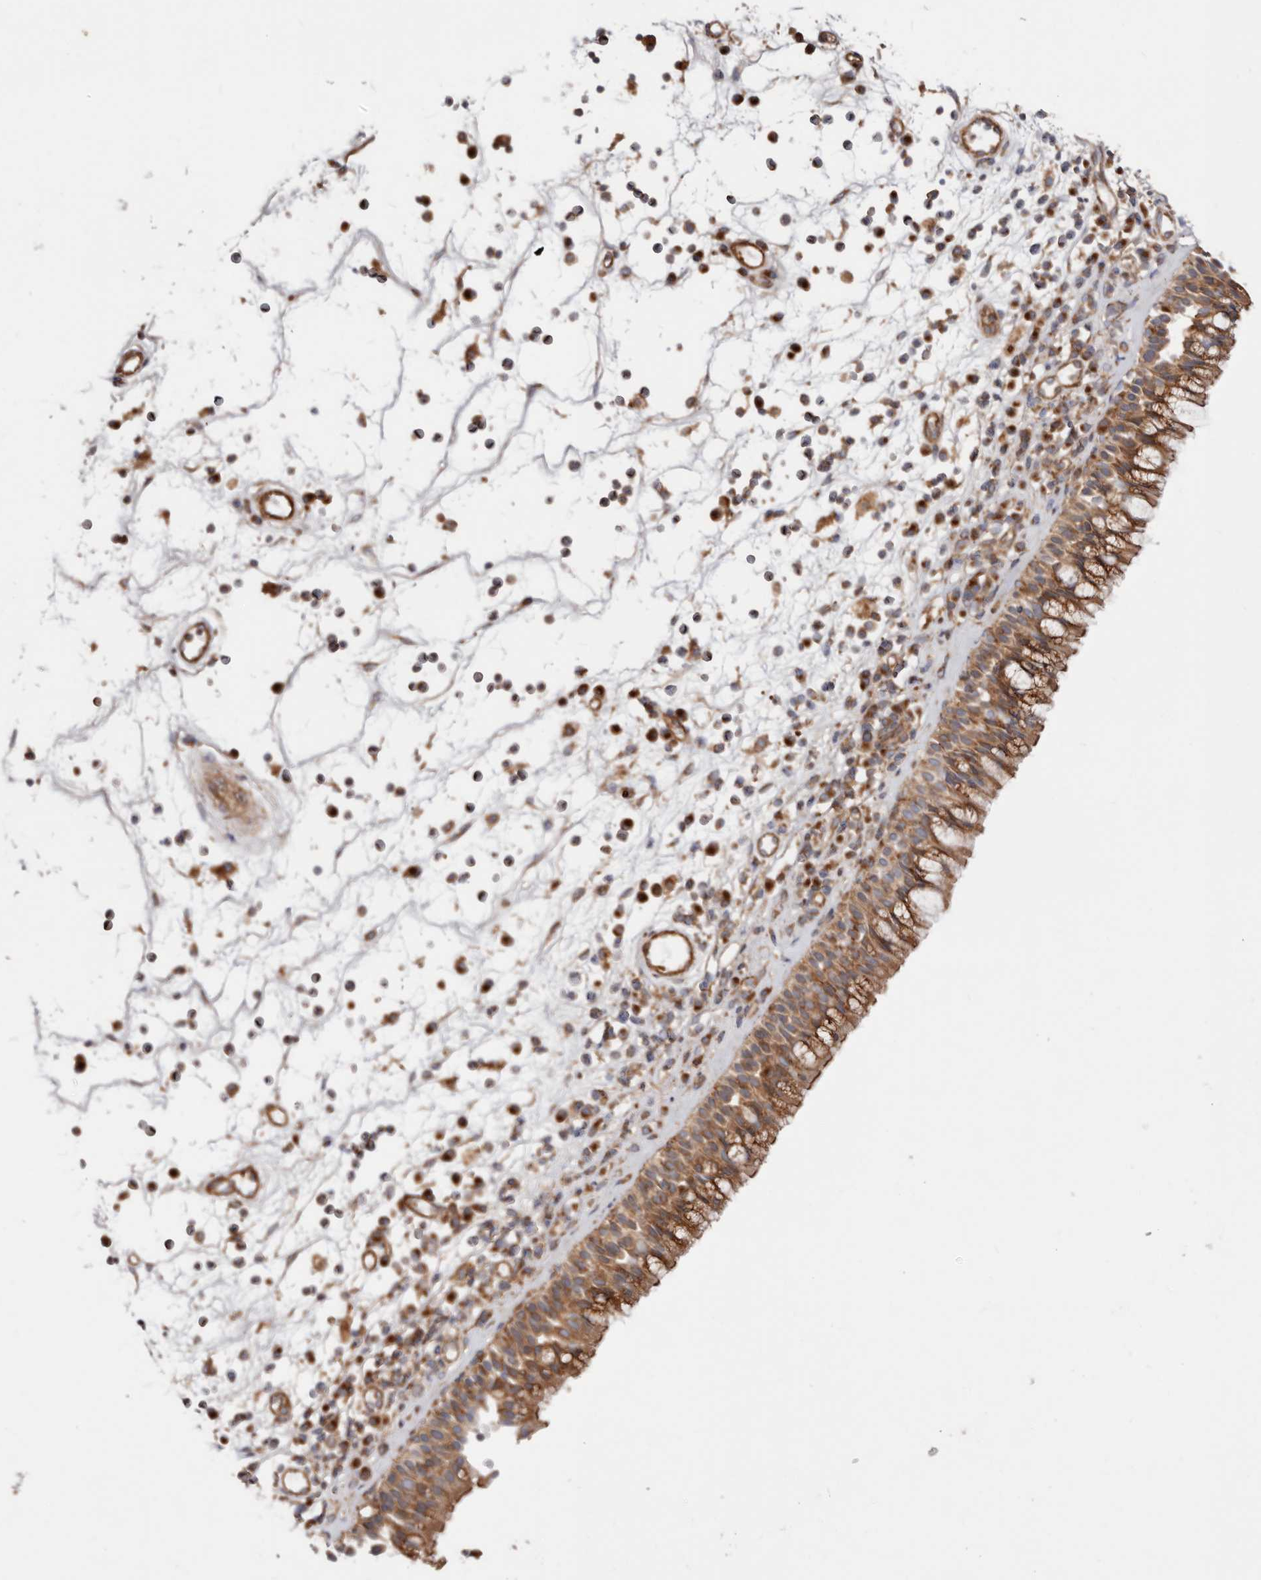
{"staining": {"intensity": "moderate", "quantity": ">75%", "location": "cytoplasmic/membranous"}, "tissue": "nasopharynx", "cell_type": "Respiratory epithelial cells", "image_type": "normal", "snomed": [{"axis": "morphology", "description": "Normal tissue, NOS"}, {"axis": "morphology", "description": "Inflammation, NOS"}, {"axis": "morphology", "description": "Malignant melanoma, Metastatic site"}, {"axis": "topography", "description": "Nasopharynx"}], "caption": "Immunohistochemical staining of benign nasopharynx shows medium levels of moderate cytoplasmic/membranous expression in approximately >75% of respiratory epithelial cells.", "gene": "PTPN22", "patient": {"sex": "male", "age": 70}}